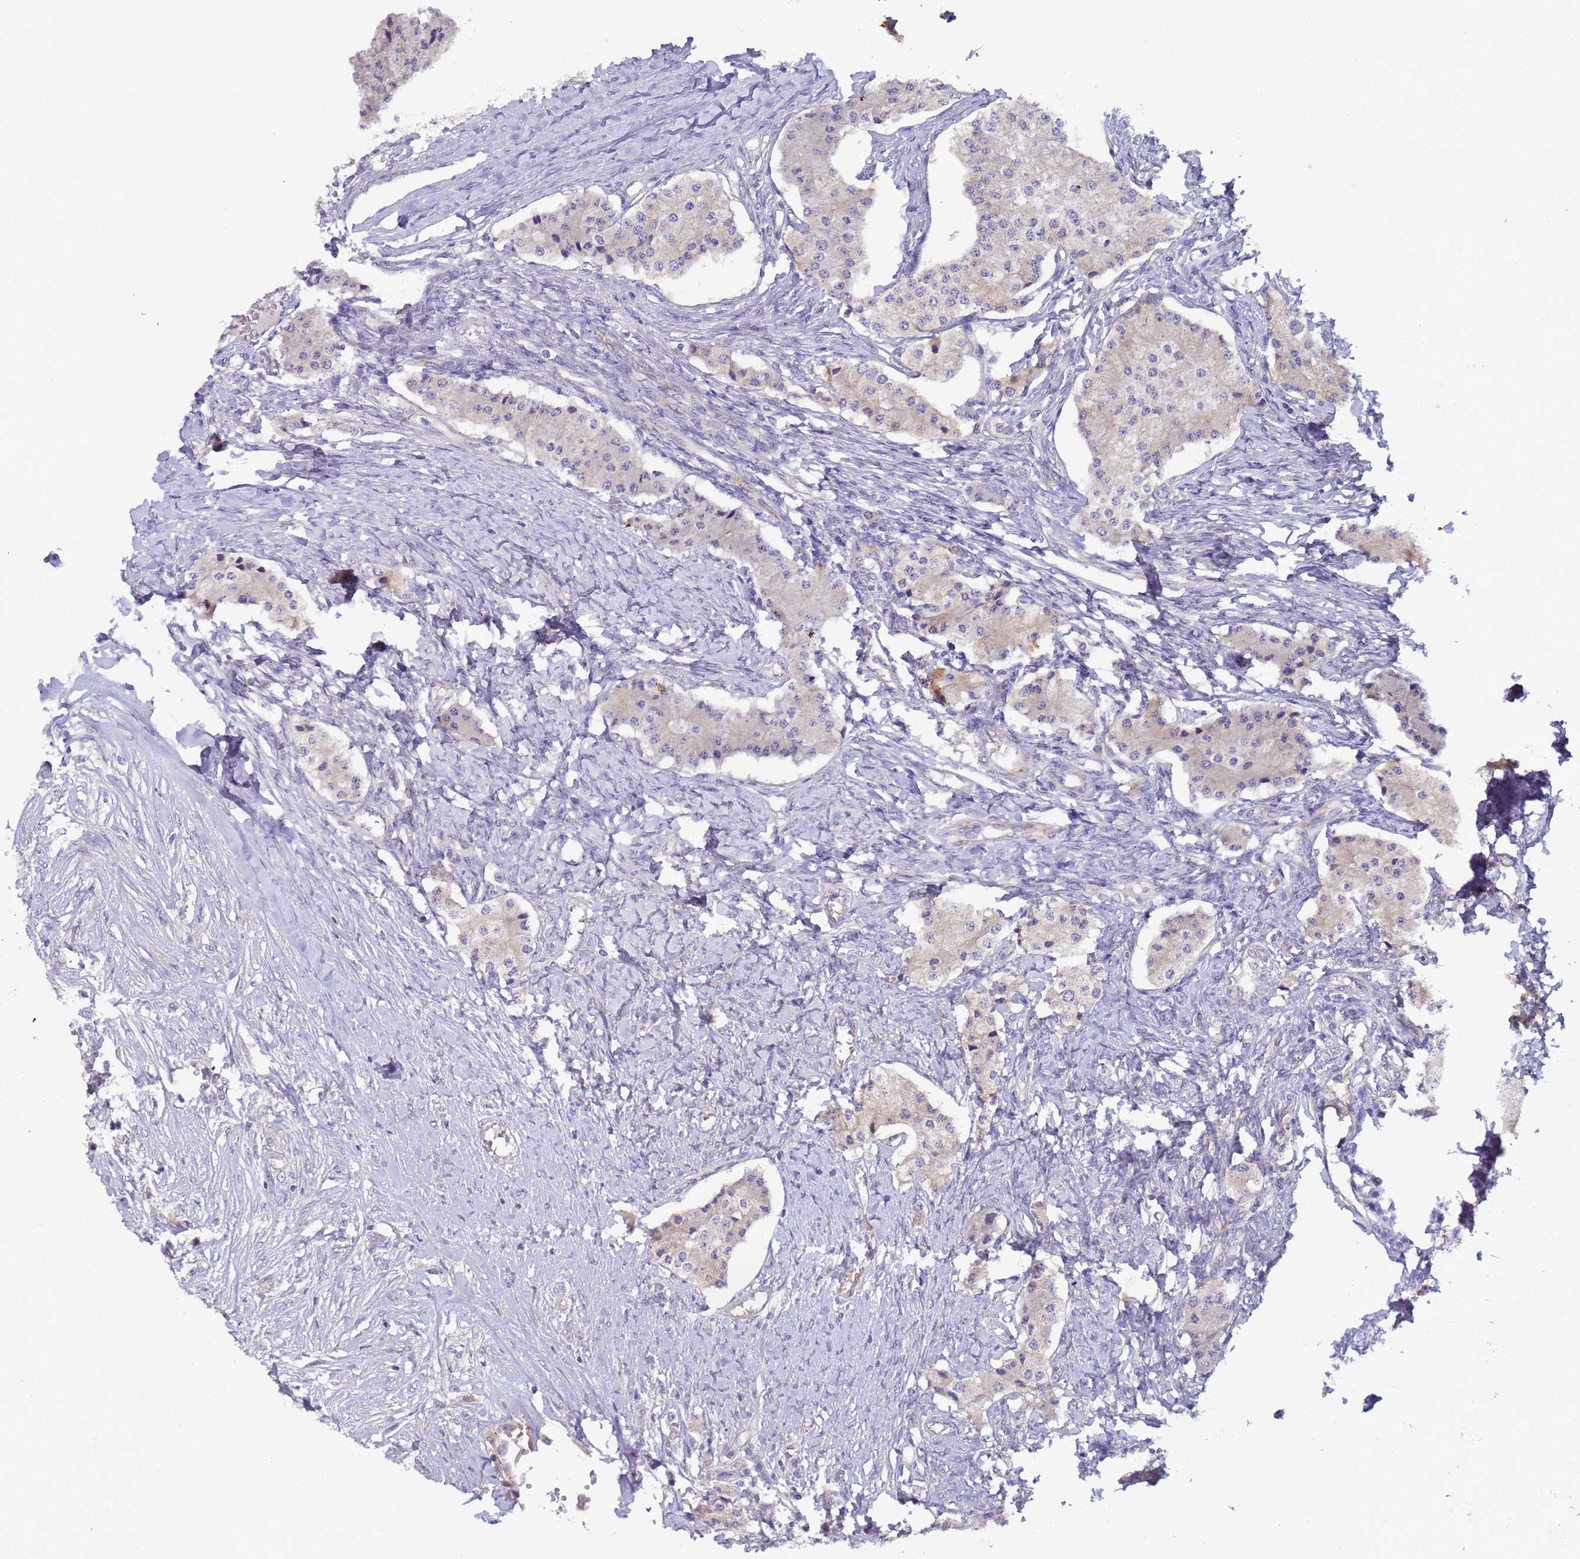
{"staining": {"intensity": "weak", "quantity": "<25%", "location": "cytoplasmic/membranous"}, "tissue": "carcinoid", "cell_type": "Tumor cells", "image_type": "cancer", "snomed": [{"axis": "morphology", "description": "Carcinoid, malignant, NOS"}, {"axis": "topography", "description": "Colon"}], "caption": "This image is of carcinoid stained with IHC to label a protein in brown with the nuclei are counter-stained blue. There is no staining in tumor cells.", "gene": "ZNF248", "patient": {"sex": "female", "age": 52}}